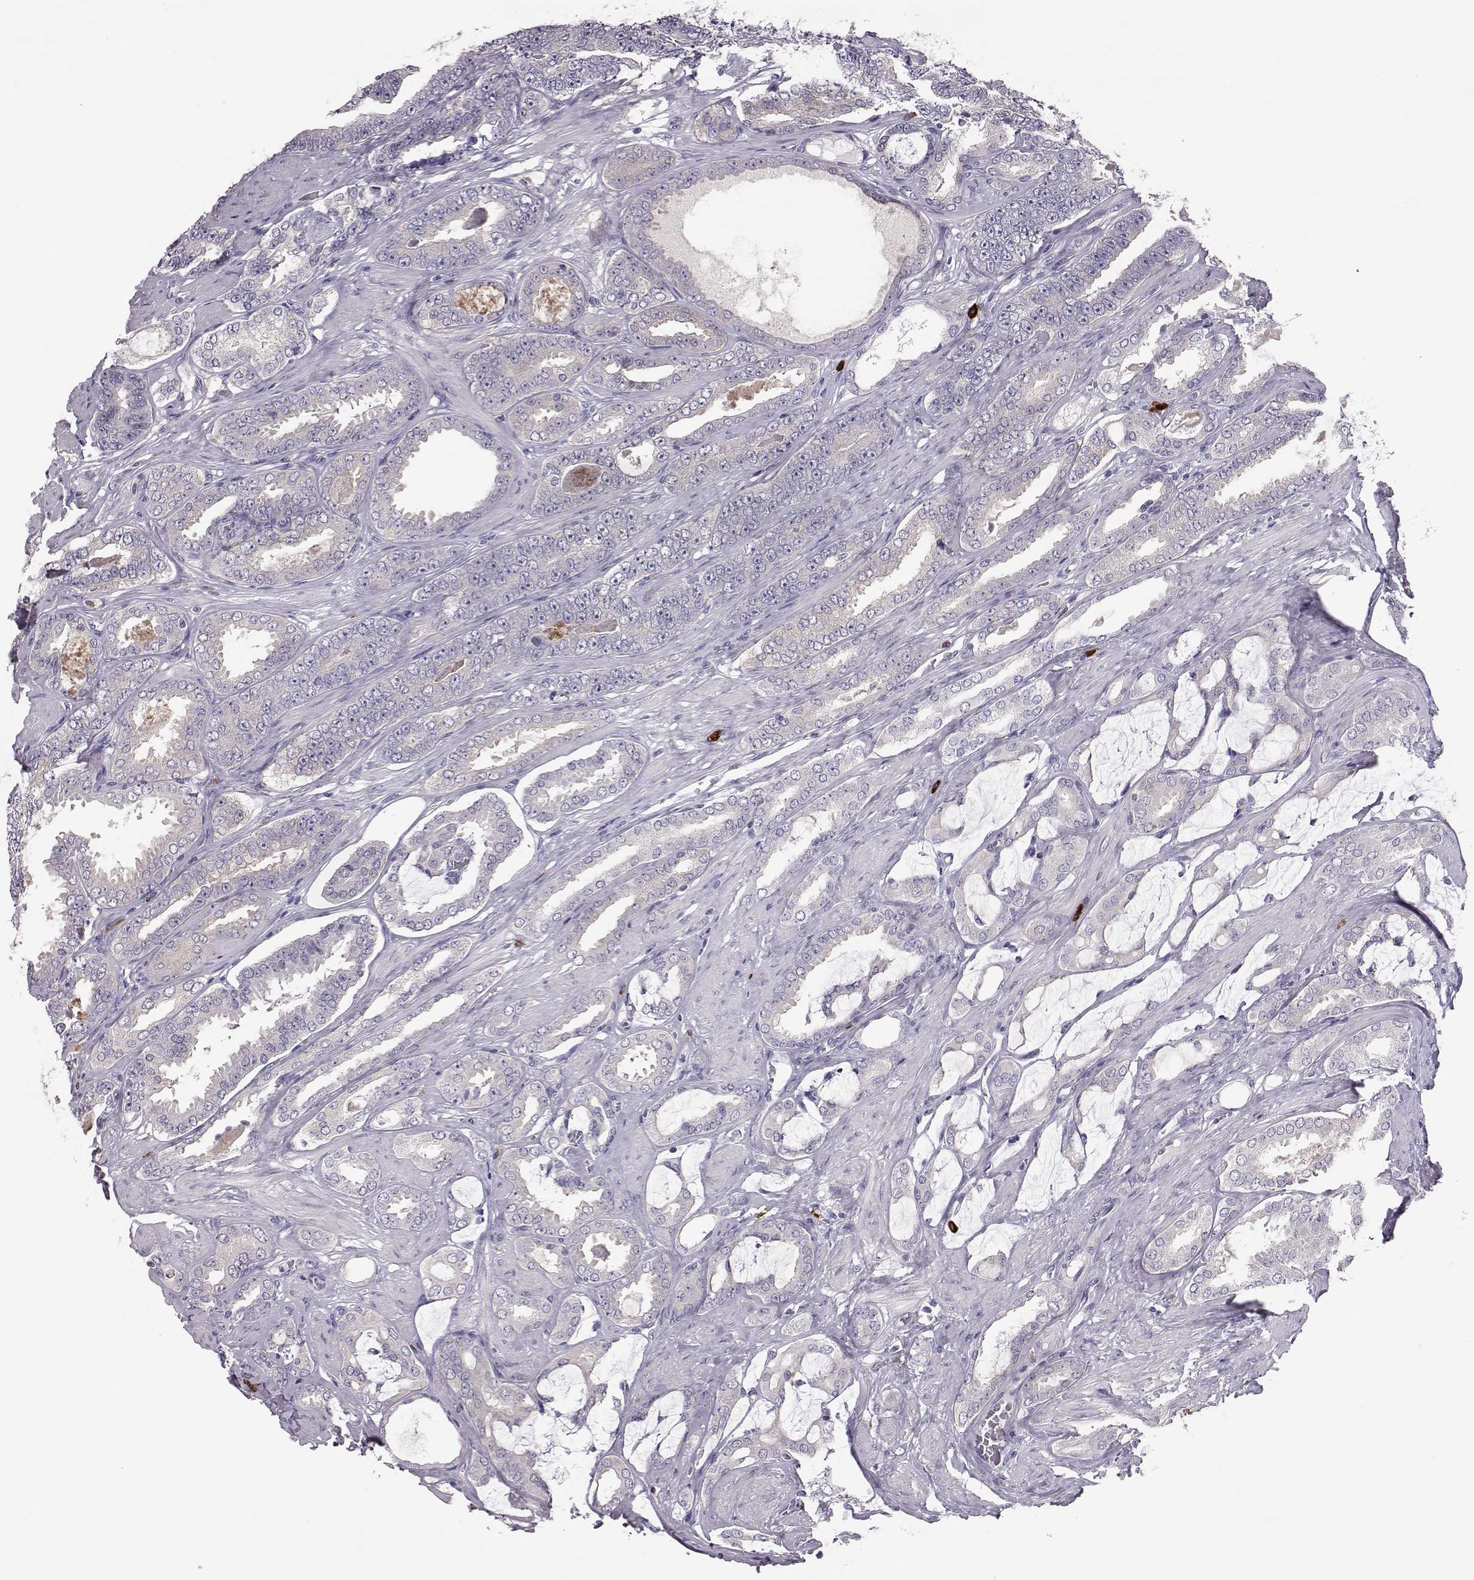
{"staining": {"intensity": "negative", "quantity": "none", "location": "none"}, "tissue": "prostate cancer", "cell_type": "Tumor cells", "image_type": "cancer", "snomed": [{"axis": "morphology", "description": "Adenocarcinoma, High grade"}, {"axis": "topography", "description": "Prostate"}], "caption": "Protein analysis of prostate adenocarcinoma (high-grade) exhibits no significant expression in tumor cells.", "gene": "ADGRG5", "patient": {"sex": "male", "age": 63}}